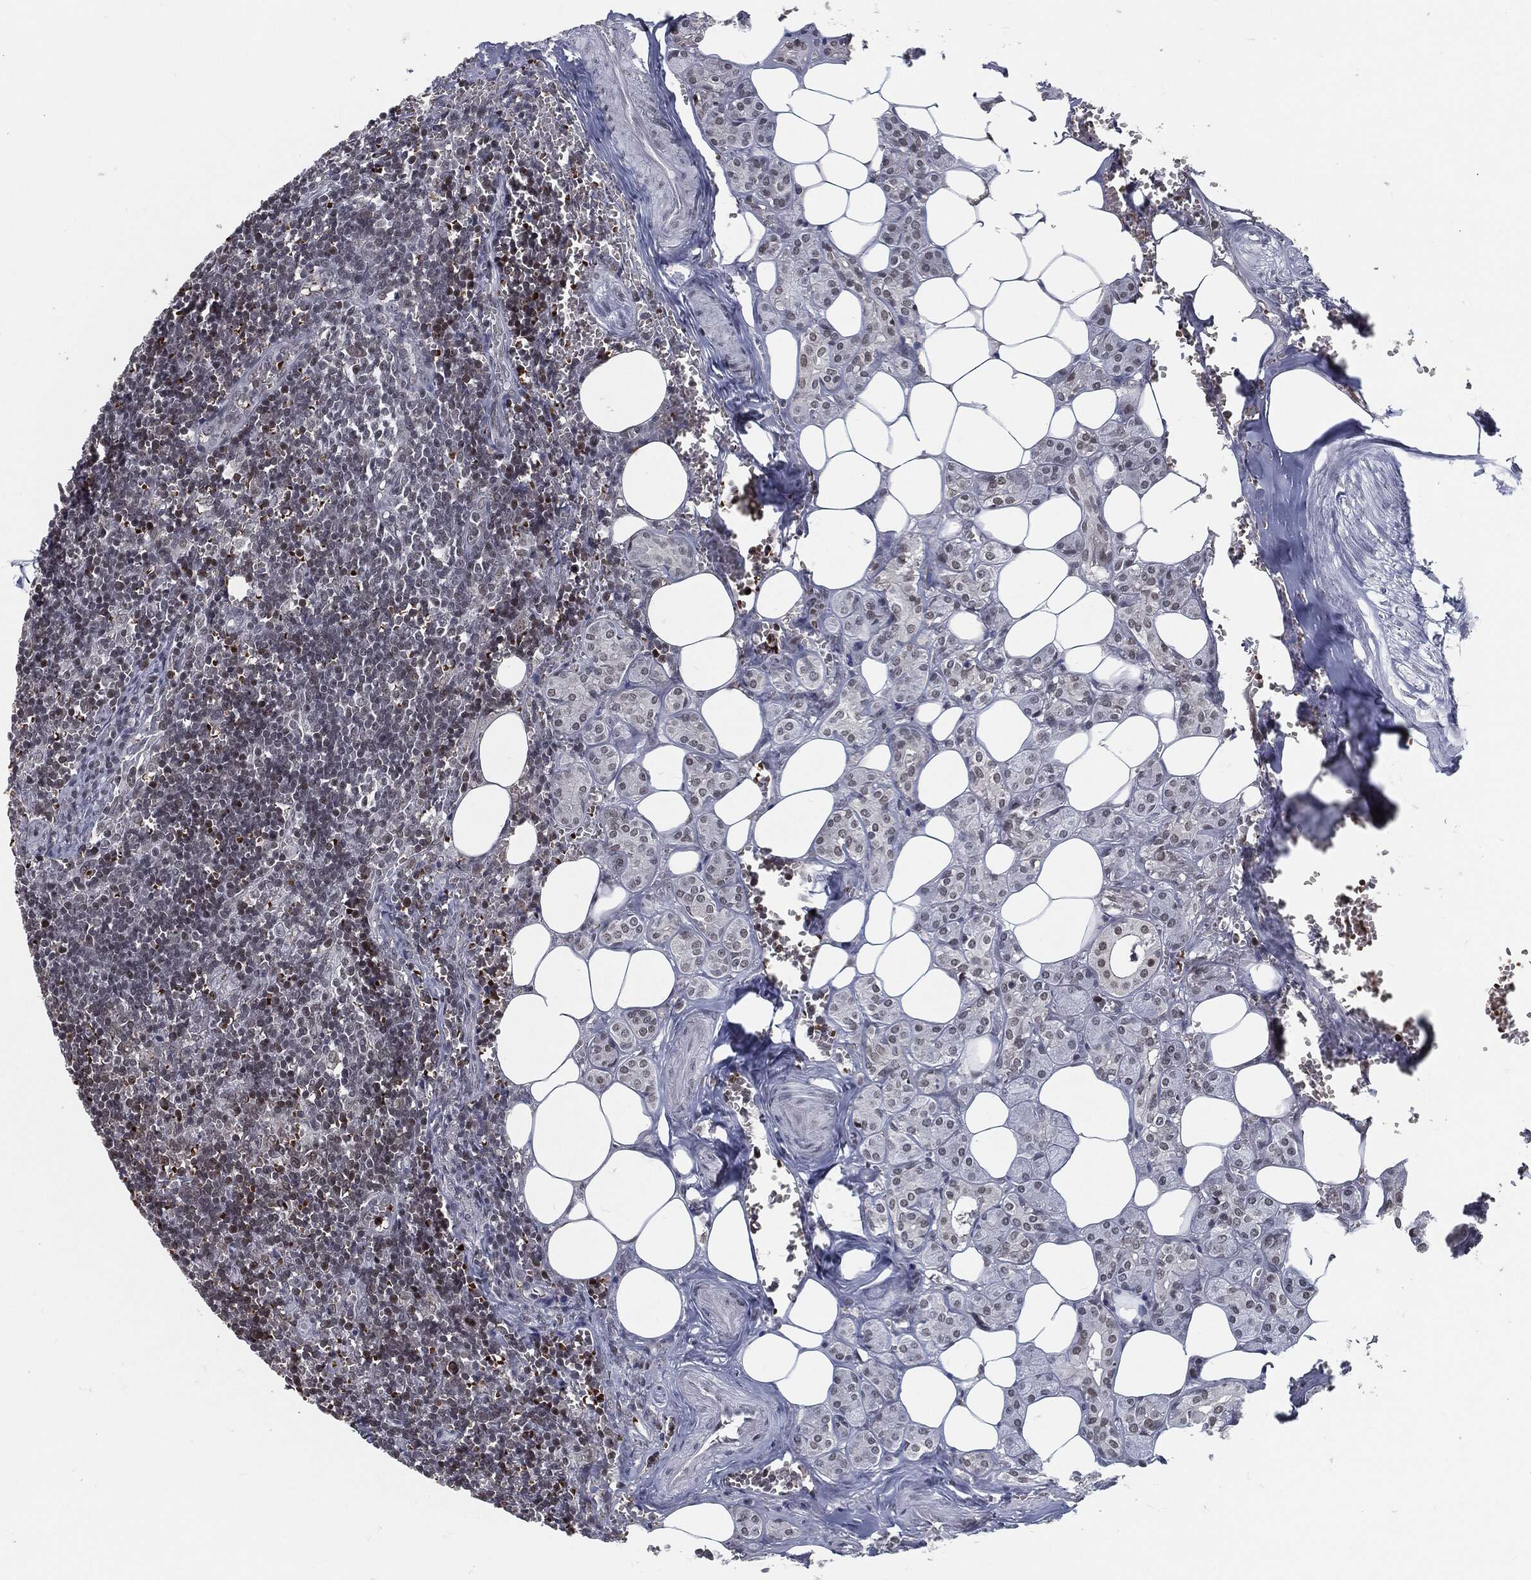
{"staining": {"intensity": "negative", "quantity": "none", "location": "none"}, "tissue": "lymph node", "cell_type": "Germinal center cells", "image_type": "normal", "snomed": [{"axis": "morphology", "description": "Normal tissue, NOS"}, {"axis": "topography", "description": "Lymph node"}, {"axis": "topography", "description": "Salivary gland"}], "caption": "Germinal center cells are negative for protein expression in normal human lymph node. (DAB immunohistochemistry (IHC) with hematoxylin counter stain).", "gene": "ANXA1", "patient": {"sex": "male", "age": 78}}